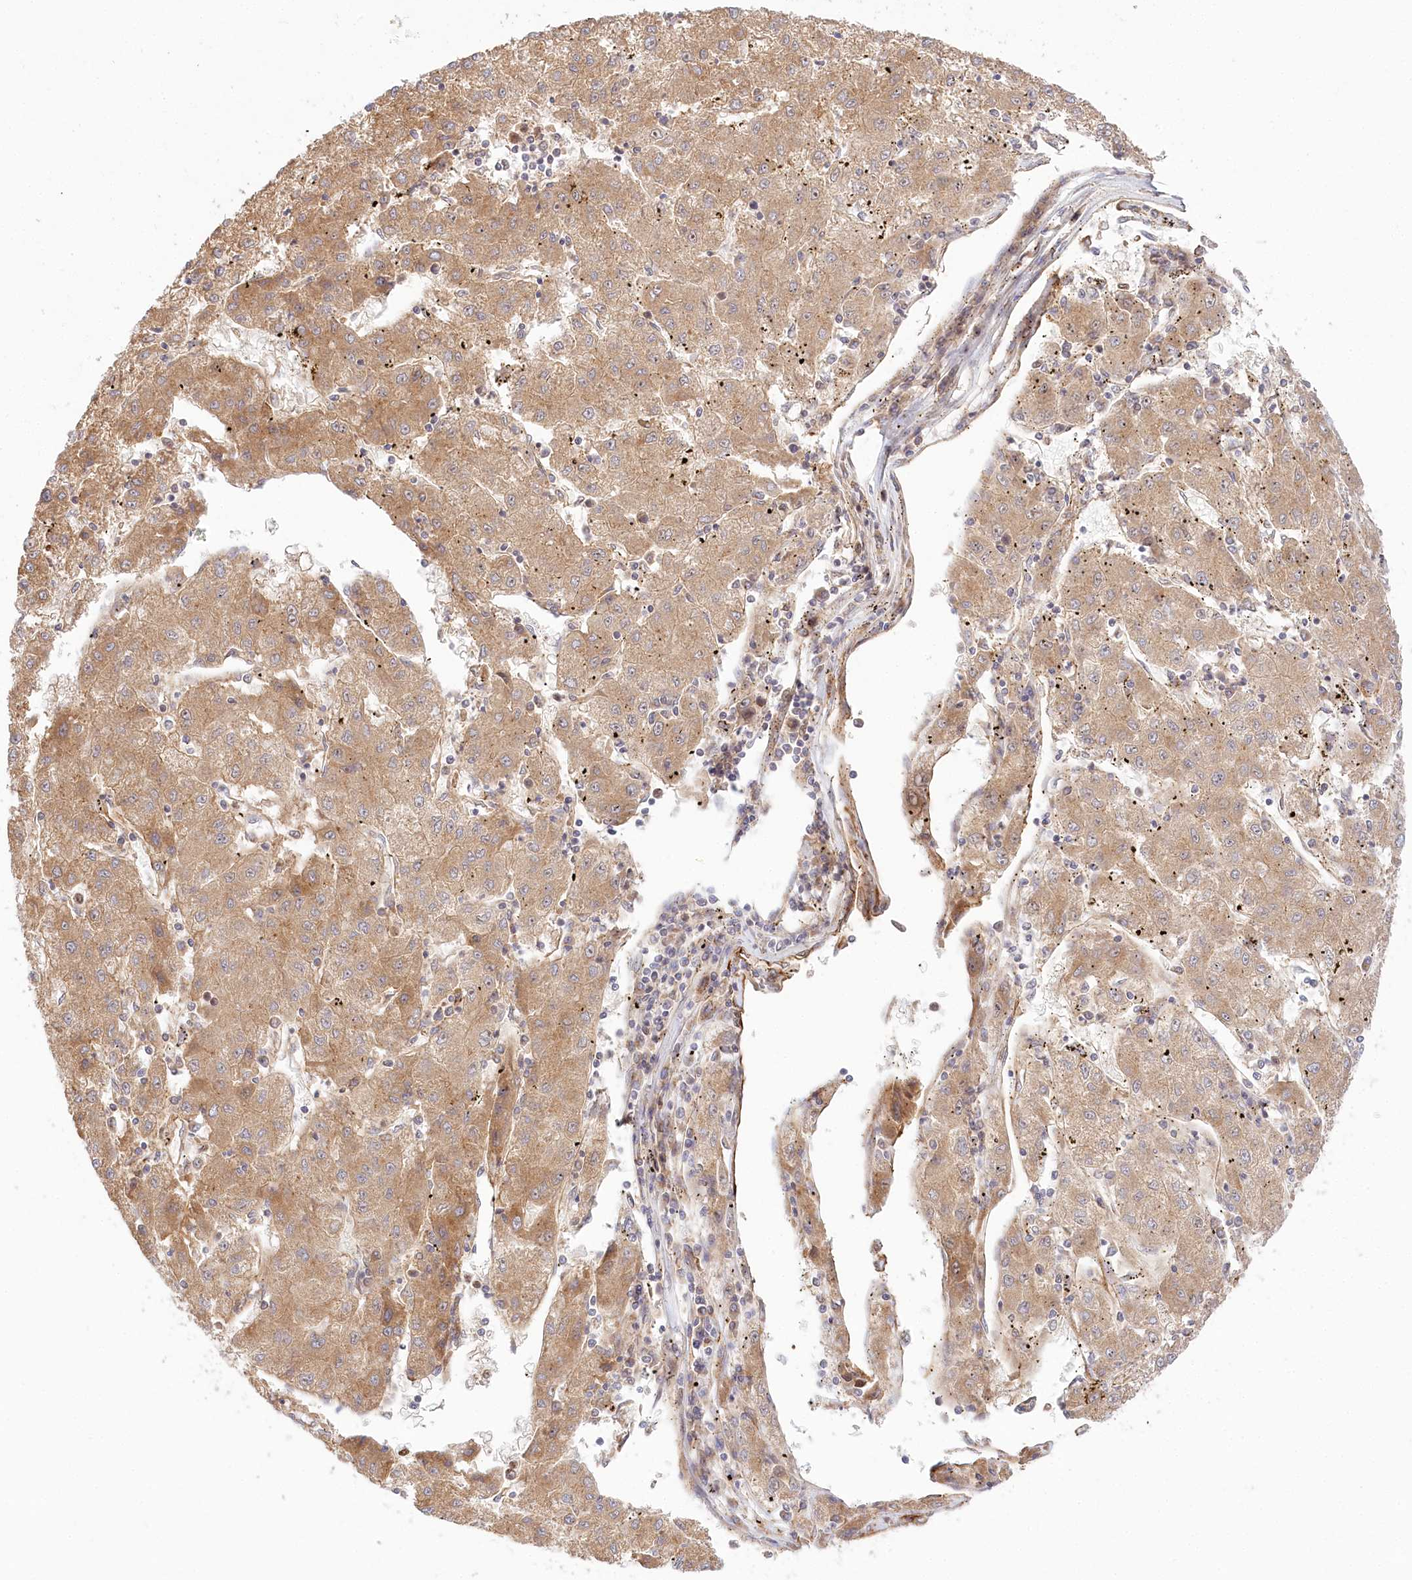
{"staining": {"intensity": "moderate", "quantity": ">75%", "location": "cytoplasmic/membranous"}, "tissue": "liver cancer", "cell_type": "Tumor cells", "image_type": "cancer", "snomed": [{"axis": "morphology", "description": "Carcinoma, Hepatocellular, NOS"}, {"axis": "topography", "description": "Liver"}], "caption": "Immunohistochemistry (IHC) histopathology image of neoplastic tissue: liver hepatocellular carcinoma stained using immunohistochemistry (IHC) displays medium levels of moderate protein expression localized specifically in the cytoplasmic/membranous of tumor cells, appearing as a cytoplasmic/membranous brown color.", "gene": "COMMD3", "patient": {"sex": "male", "age": 72}}